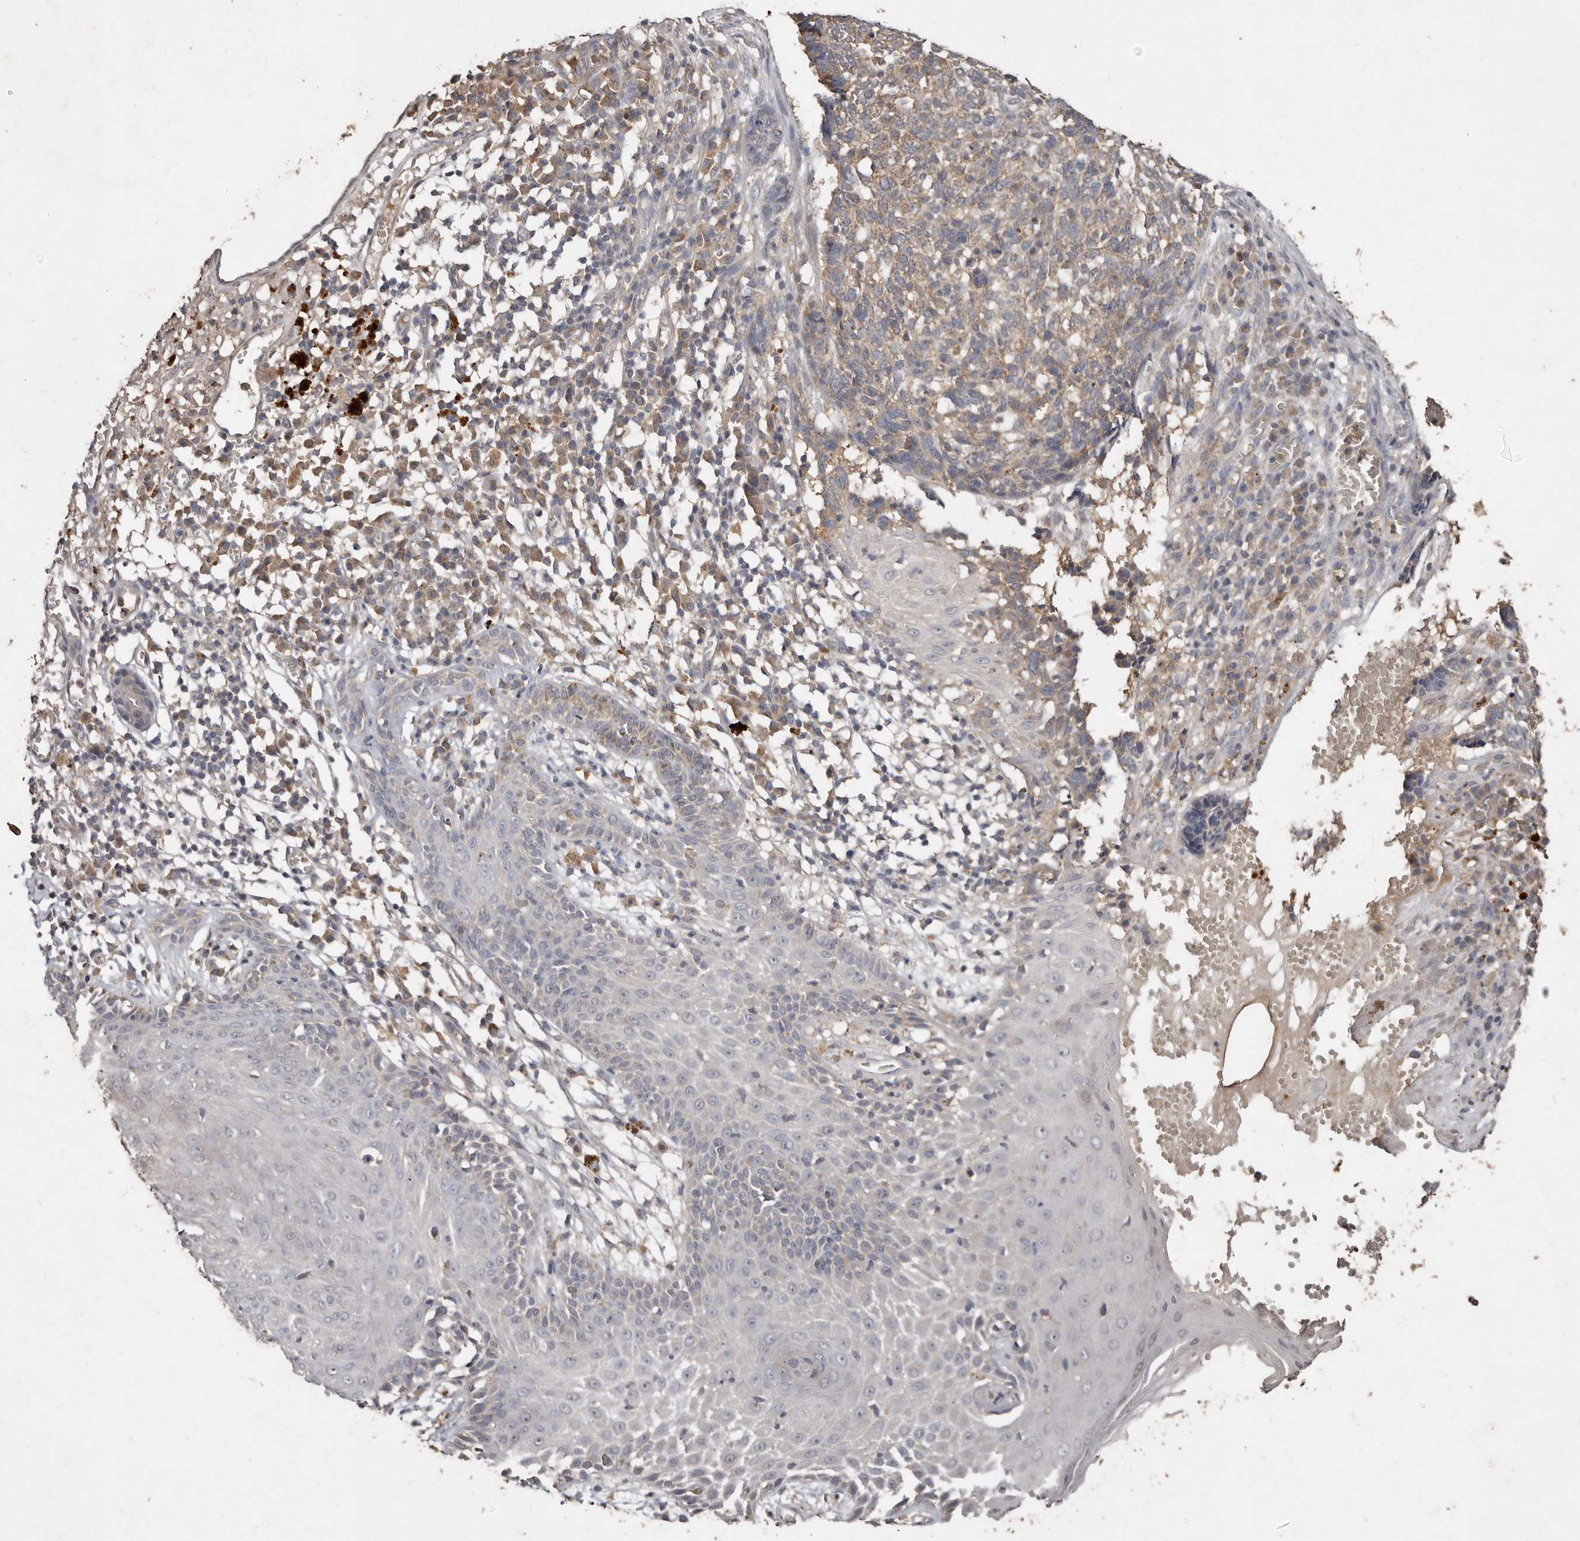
{"staining": {"intensity": "weak", "quantity": "<25%", "location": "cytoplasmic/membranous"}, "tissue": "skin cancer", "cell_type": "Tumor cells", "image_type": "cancer", "snomed": [{"axis": "morphology", "description": "Basal cell carcinoma"}, {"axis": "topography", "description": "Skin"}], "caption": "Immunohistochemical staining of human skin basal cell carcinoma exhibits no significant expression in tumor cells.", "gene": "EDEM1", "patient": {"sex": "male", "age": 85}}